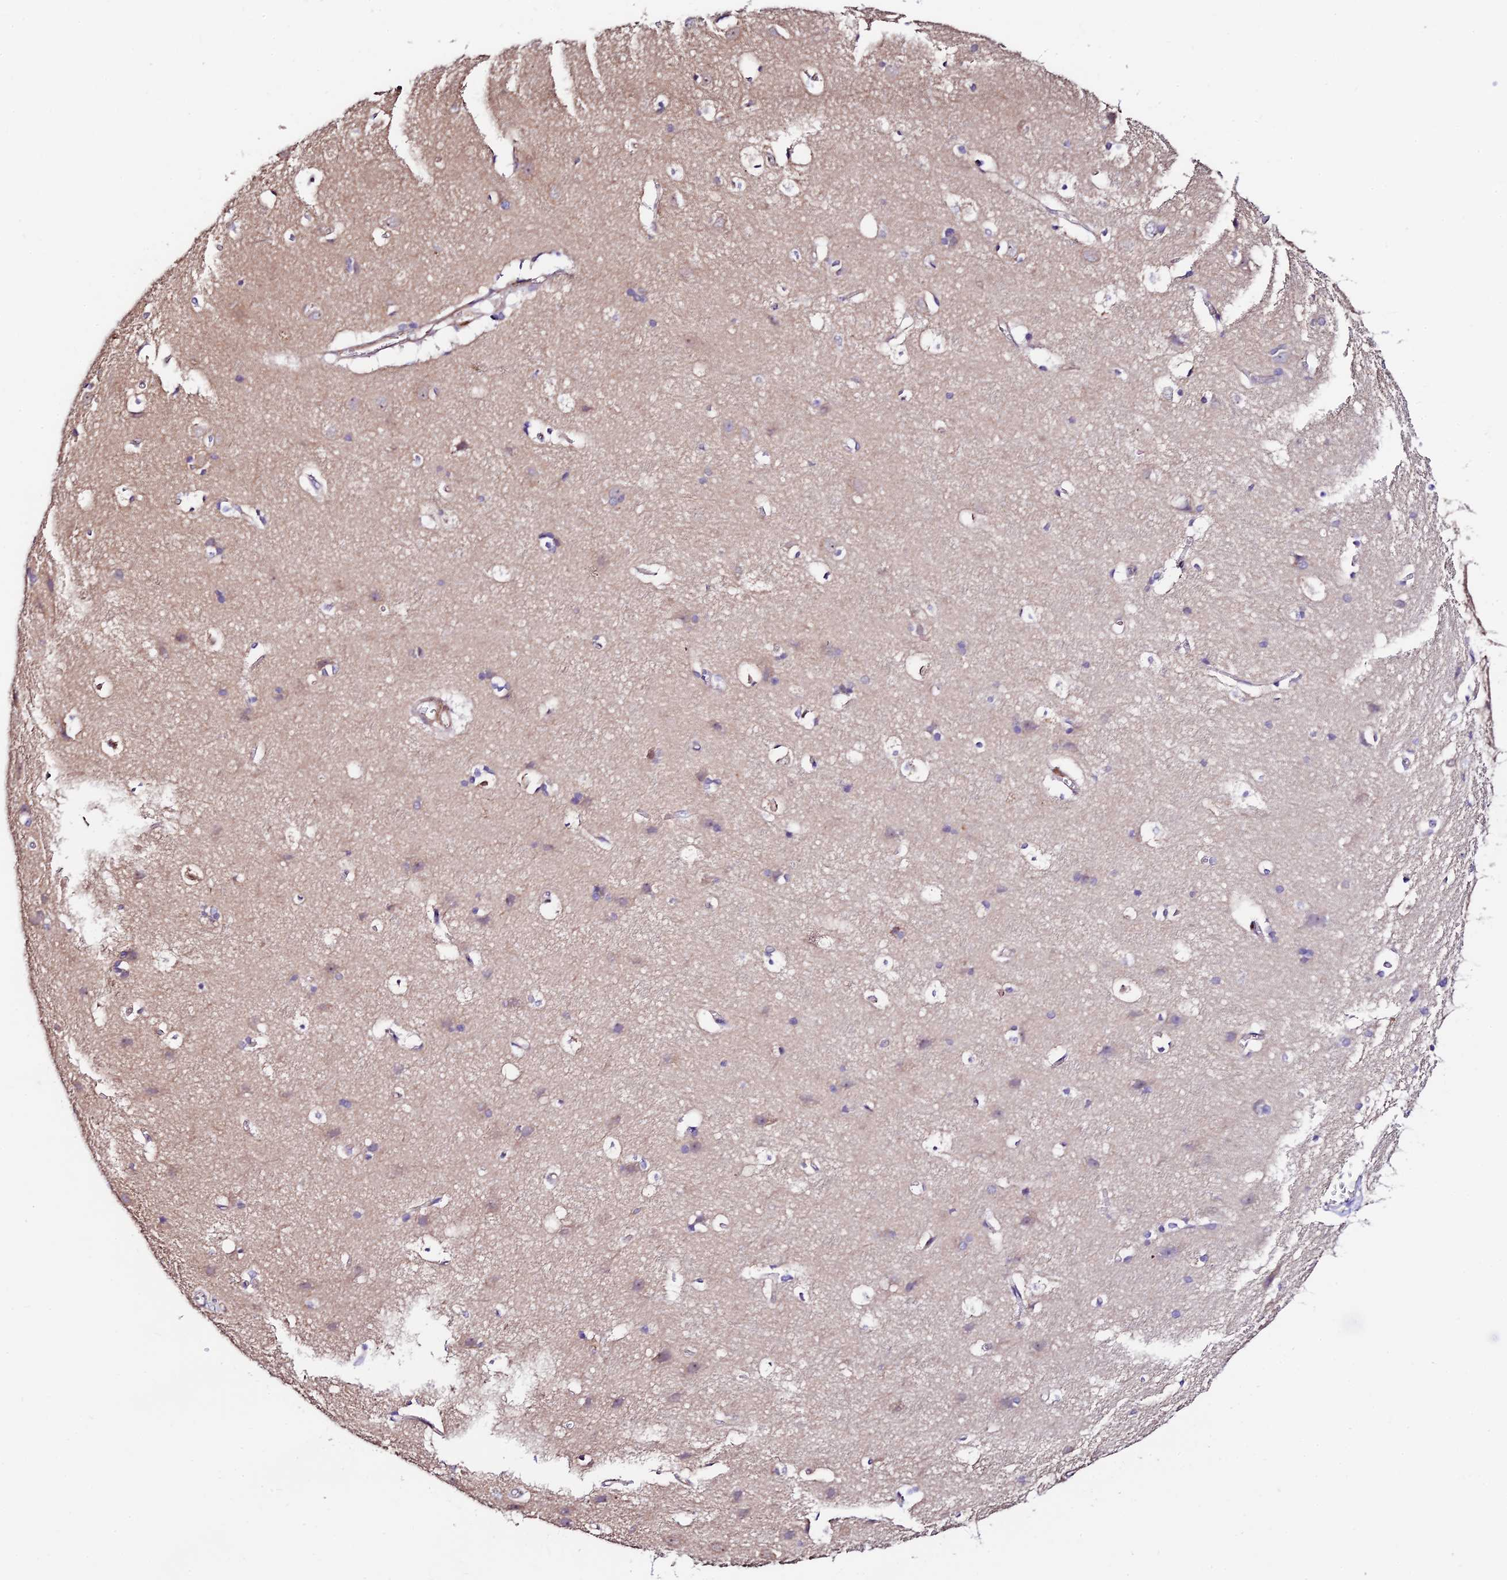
{"staining": {"intensity": "weak", "quantity": ">75%", "location": "cytoplasmic/membranous"}, "tissue": "cerebral cortex", "cell_type": "Endothelial cells", "image_type": "normal", "snomed": [{"axis": "morphology", "description": "Normal tissue, NOS"}, {"axis": "topography", "description": "Cerebral cortex"}], "caption": "A photomicrograph of cerebral cortex stained for a protein displays weak cytoplasmic/membranous brown staining in endothelial cells.", "gene": "VPS13C", "patient": {"sex": "male", "age": 54}}